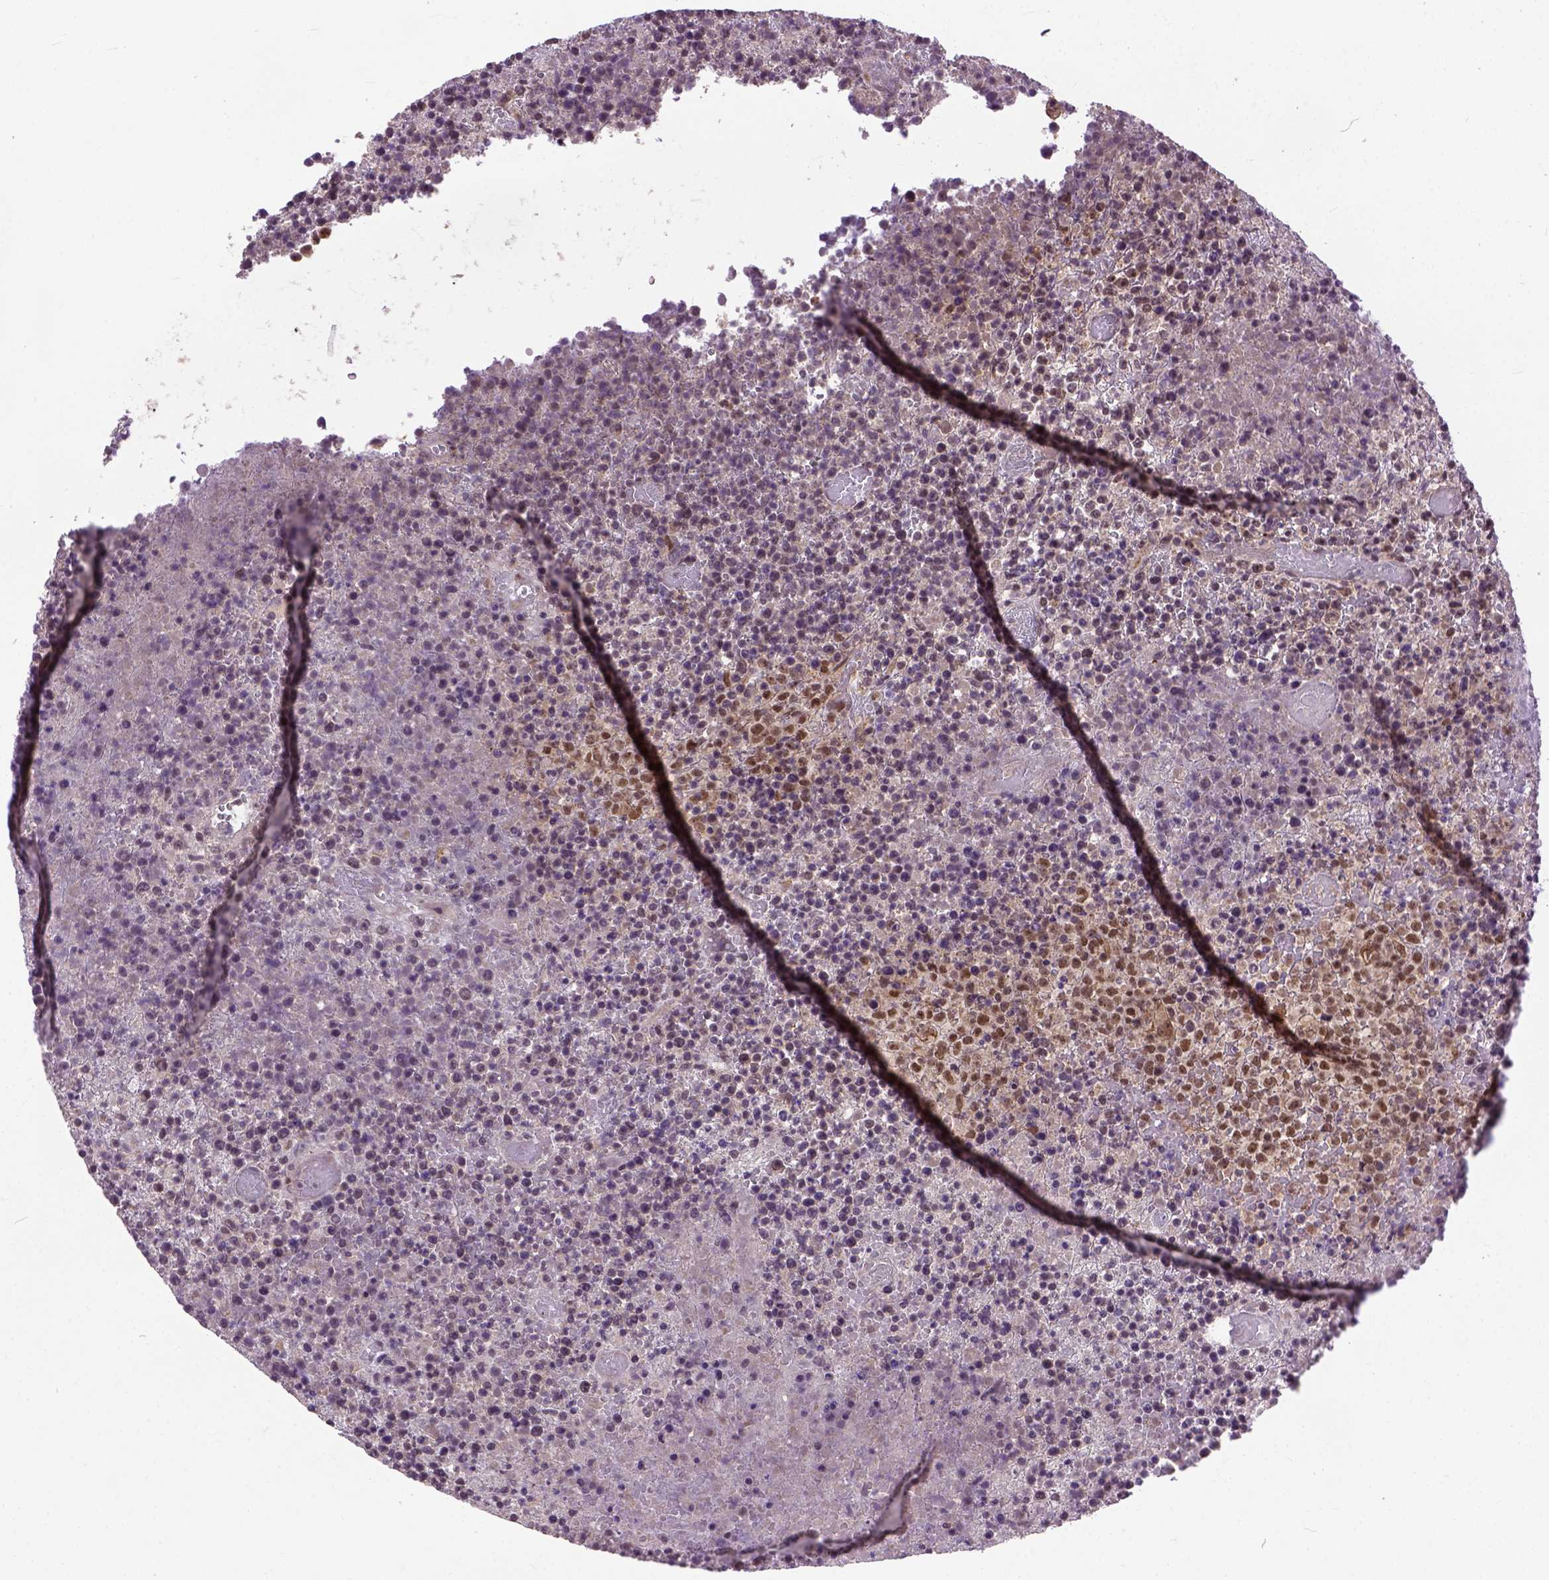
{"staining": {"intensity": "weak", "quantity": "<25%", "location": "nuclear"}, "tissue": "lymphoma", "cell_type": "Tumor cells", "image_type": "cancer", "snomed": [{"axis": "morphology", "description": "Malignant lymphoma, non-Hodgkin's type, High grade"}, {"axis": "topography", "description": "Lymph node"}], "caption": "Immunohistochemistry (IHC) photomicrograph of neoplastic tissue: high-grade malignant lymphoma, non-Hodgkin's type stained with DAB (3,3'-diaminobenzidine) displays no significant protein positivity in tumor cells.", "gene": "ZNF630", "patient": {"sex": "male", "age": 13}}